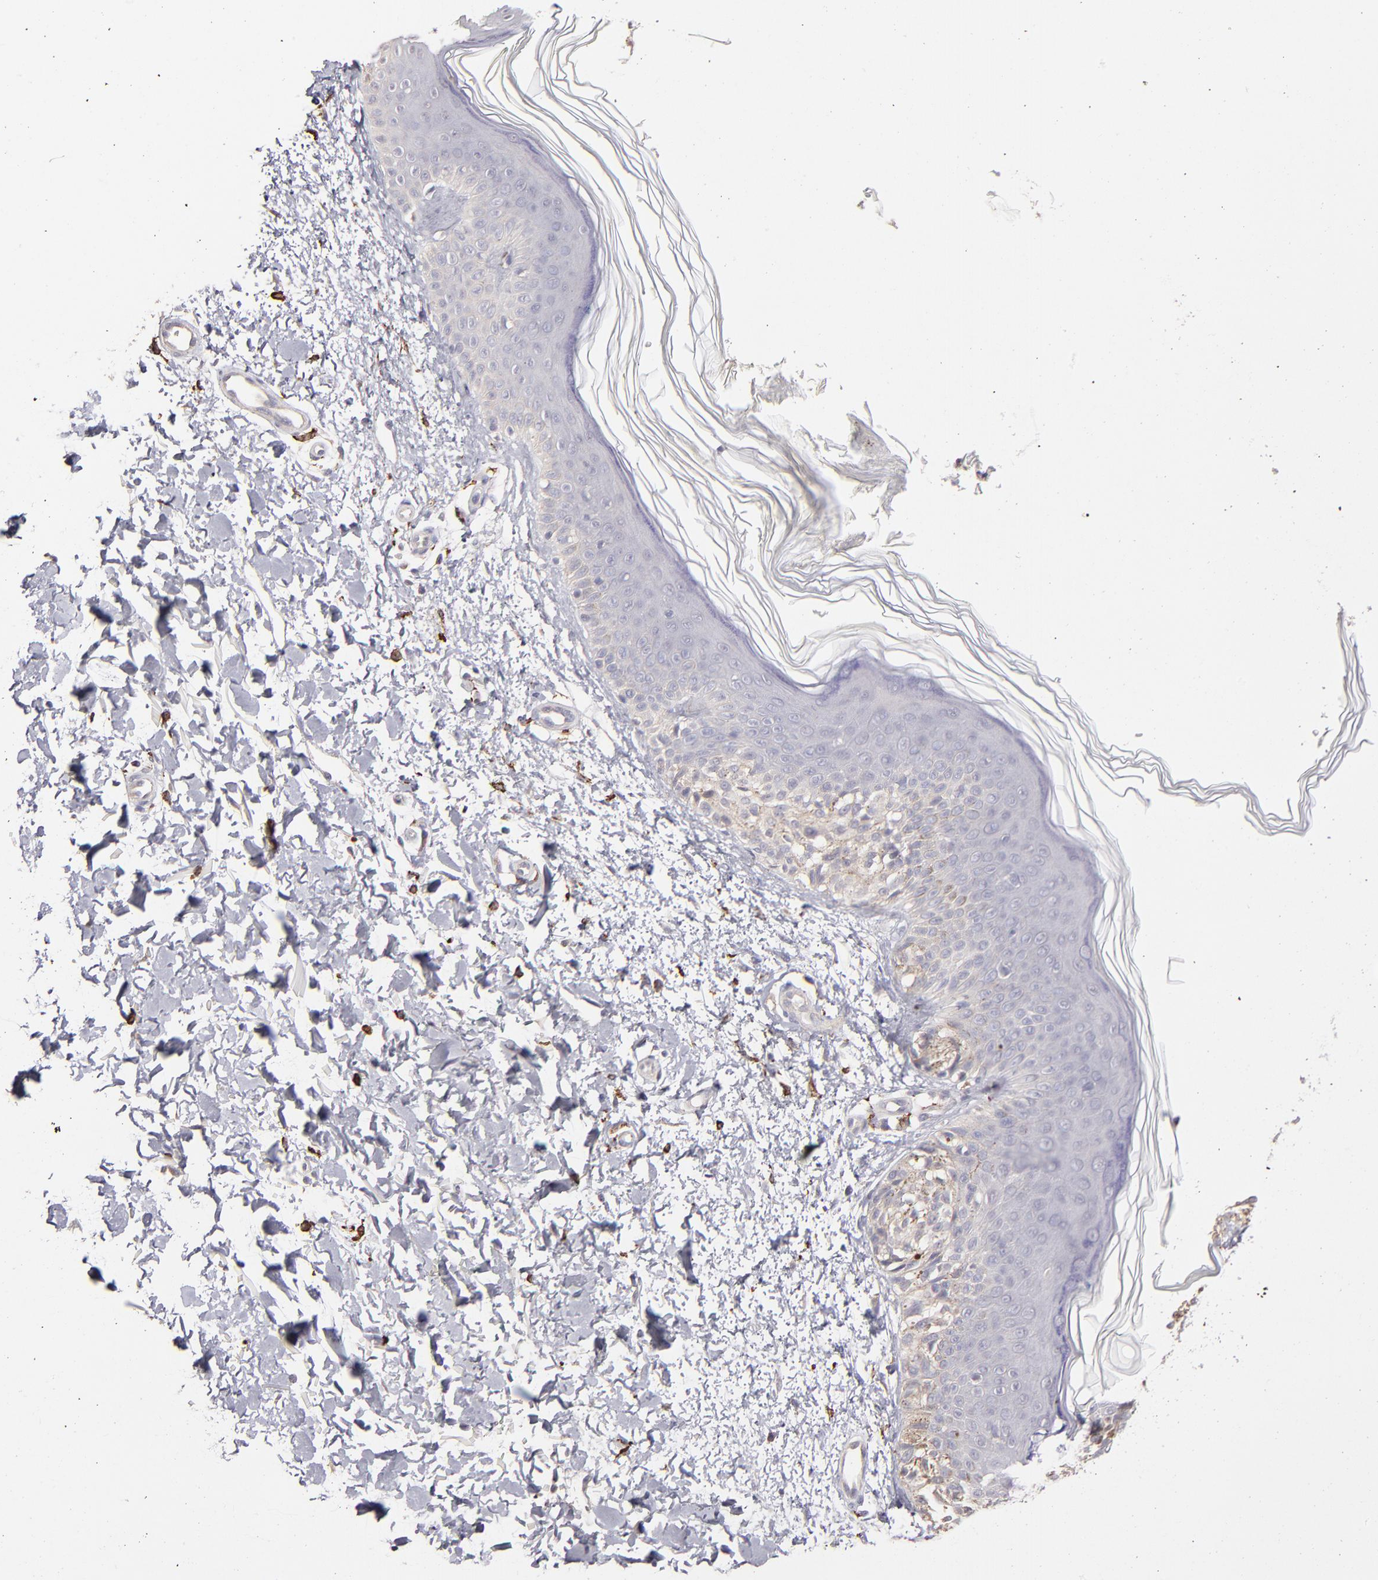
{"staining": {"intensity": "weak", "quantity": "<25%", "location": "cytoplasmic/membranous"}, "tissue": "melanoma", "cell_type": "Tumor cells", "image_type": "cancer", "snomed": [{"axis": "morphology", "description": "Normal tissue, NOS"}, {"axis": "morphology", "description": "Malignant melanoma, NOS"}, {"axis": "topography", "description": "Skin"}], "caption": "Tumor cells show no significant expression in melanoma.", "gene": "GLDC", "patient": {"sex": "male", "age": 83}}